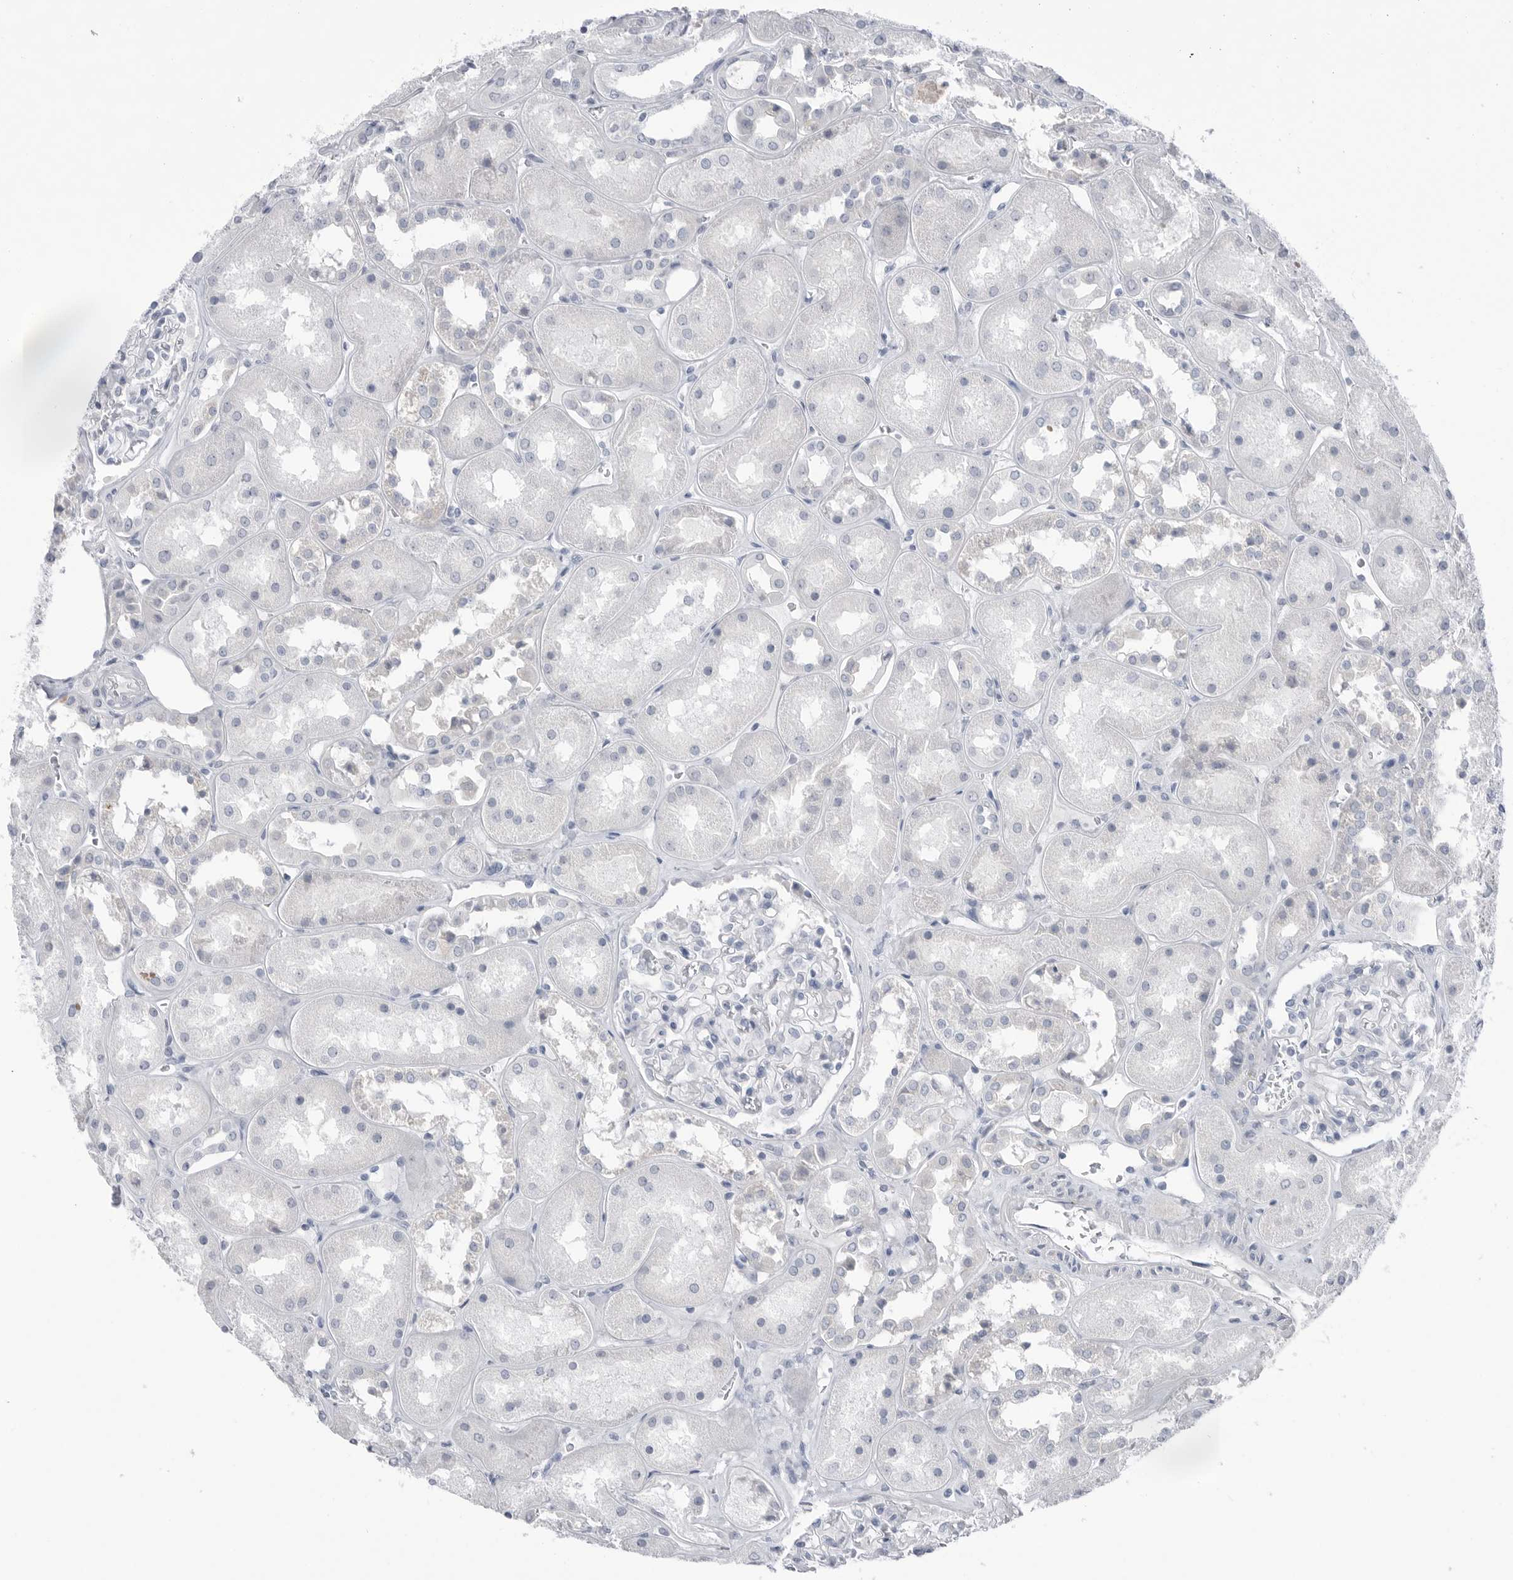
{"staining": {"intensity": "negative", "quantity": "none", "location": "none"}, "tissue": "kidney", "cell_type": "Cells in glomeruli", "image_type": "normal", "snomed": [{"axis": "morphology", "description": "Normal tissue, NOS"}, {"axis": "topography", "description": "Kidney"}], "caption": "The photomicrograph exhibits no significant positivity in cells in glomeruli of kidney. (IHC, brightfield microscopy, high magnification).", "gene": "ABHD12", "patient": {"sex": "male", "age": 70}}